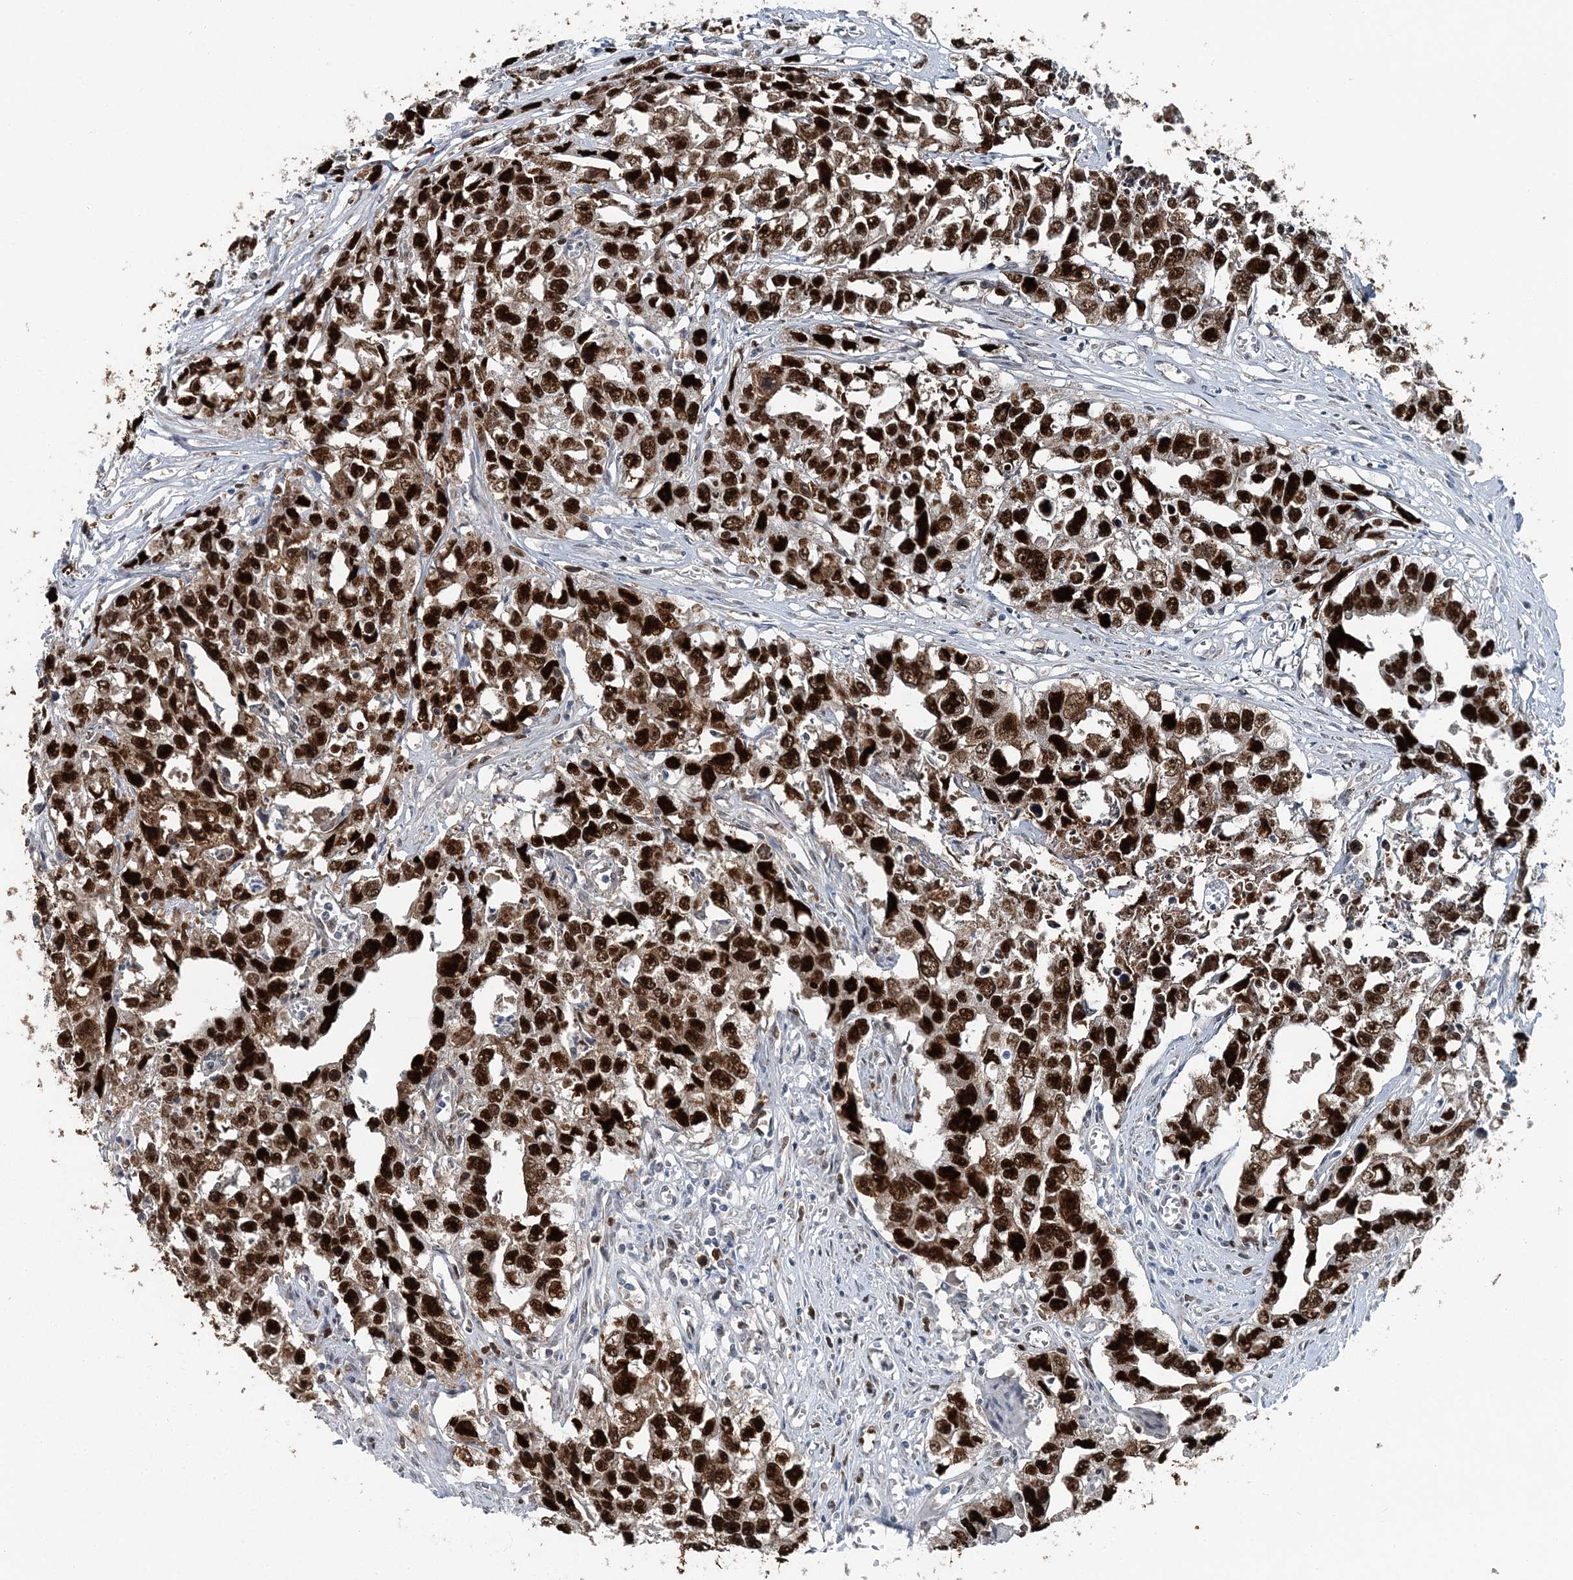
{"staining": {"intensity": "strong", "quantity": ">75%", "location": "nuclear"}, "tissue": "testis cancer", "cell_type": "Tumor cells", "image_type": "cancer", "snomed": [{"axis": "morphology", "description": "Seminoma, NOS"}, {"axis": "morphology", "description": "Carcinoma, Embryonal, NOS"}, {"axis": "topography", "description": "Testis"}], "caption": "IHC micrograph of testis cancer (embryonal carcinoma) stained for a protein (brown), which demonstrates high levels of strong nuclear staining in approximately >75% of tumor cells.", "gene": "HAT1", "patient": {"sex": "male", "age": 43}}